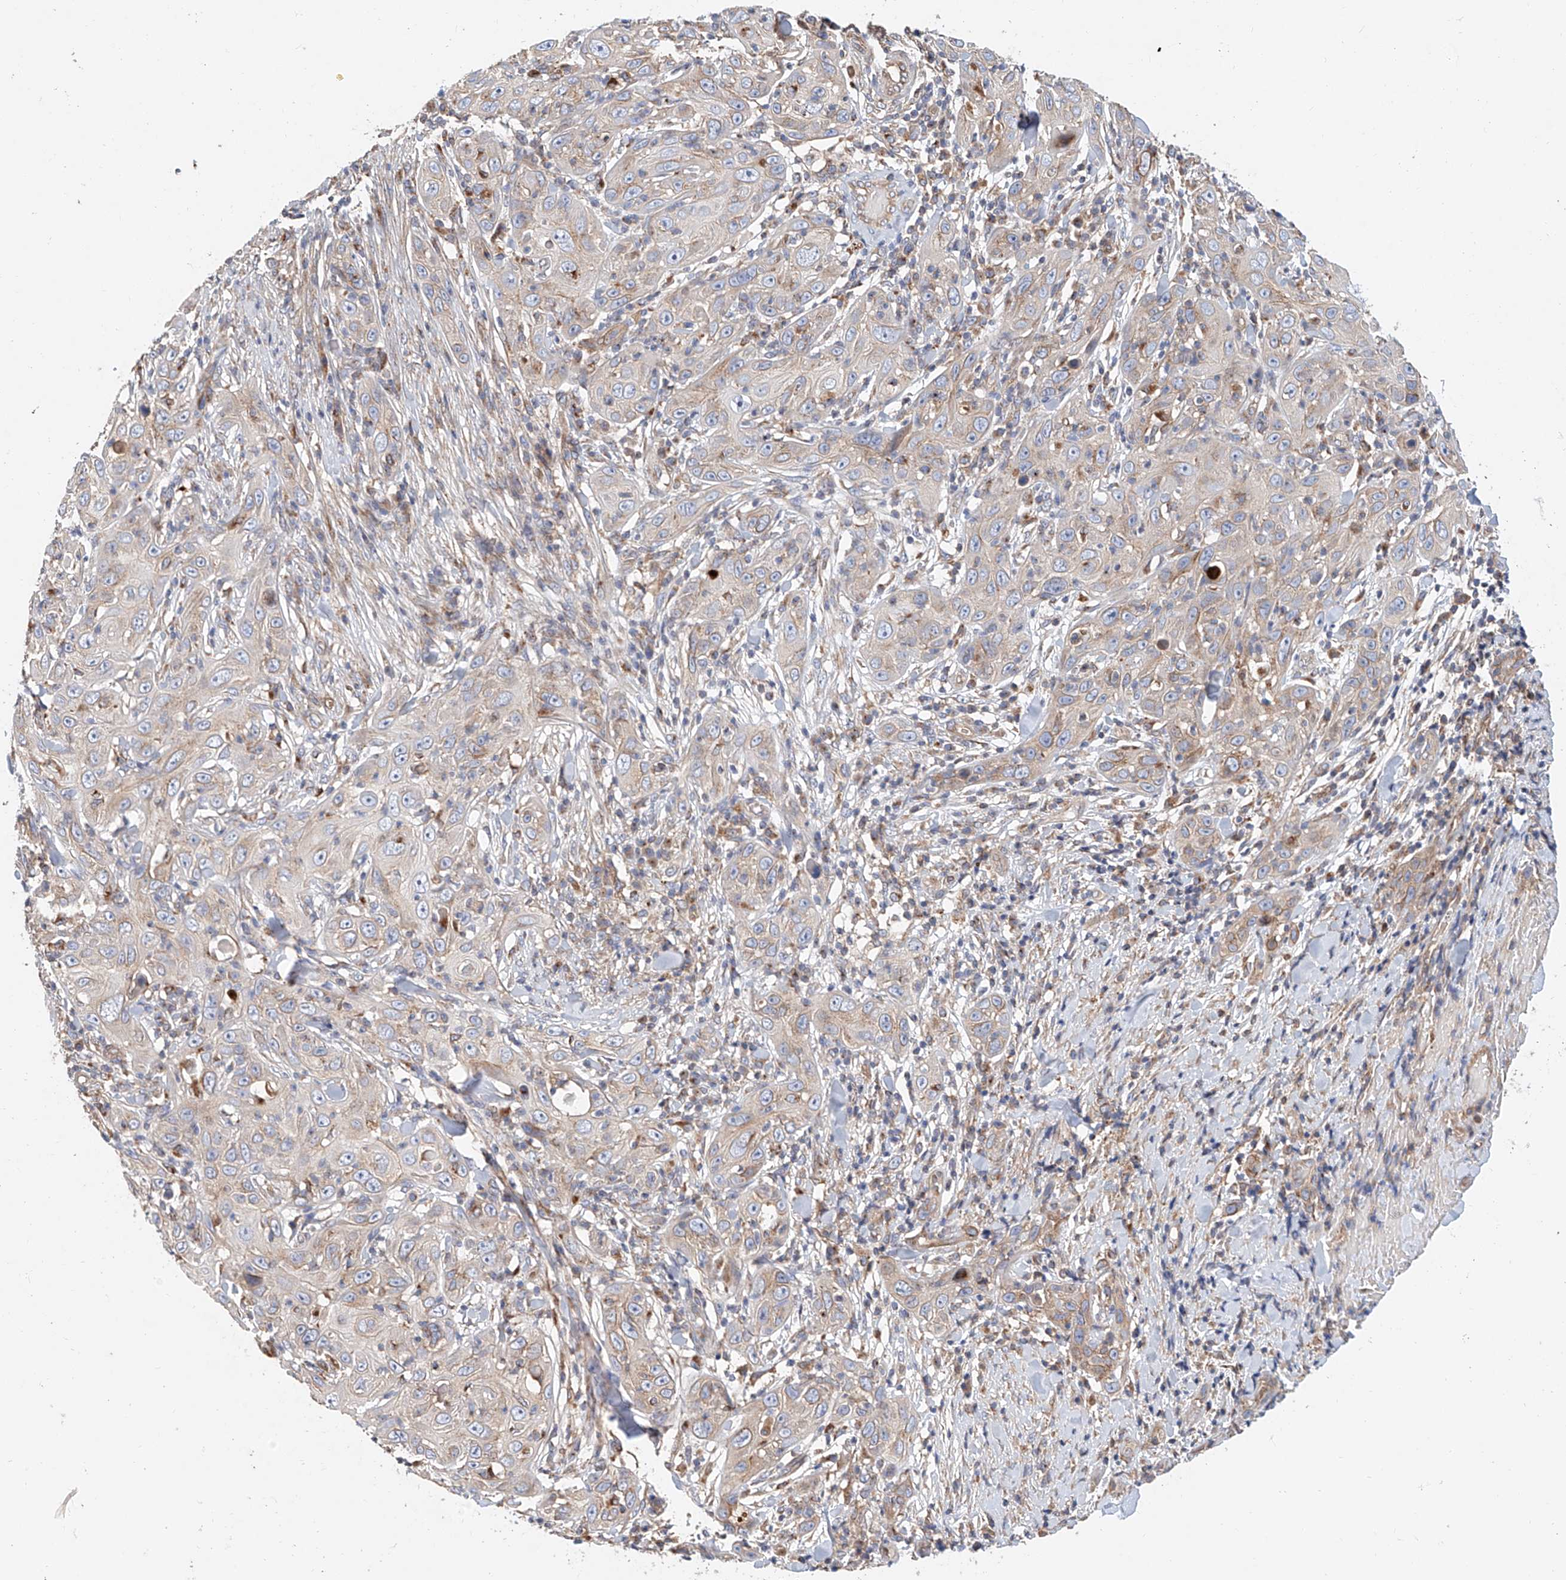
{"staining": {"intensity": "weak", "quantity": "25%-75%", "location": "cytoplasmic/membranous"}, "tissue": "skin cancer", "cell_type": "Tumor cells", "image_type": "cancer", "snomed": [{"axis": "morphology", "description": "Squamous cell carcinoma, NOS"}, {"axis": "topography", "description": "Skin"}], "caption": "High-magnification brightfield microscopy of skin cancer (squamous cell carcinoma) stained with DAB (3,3'-diaminobenzidine) (brown) and counterstained with hematoxylin (blue). tumor cells exhibit weak cytoplasmic/membranous positivity is seen in about25%-75% of cells.", "gene": "HGSNAT", "patient": {"sex": "female", "age": 88}}